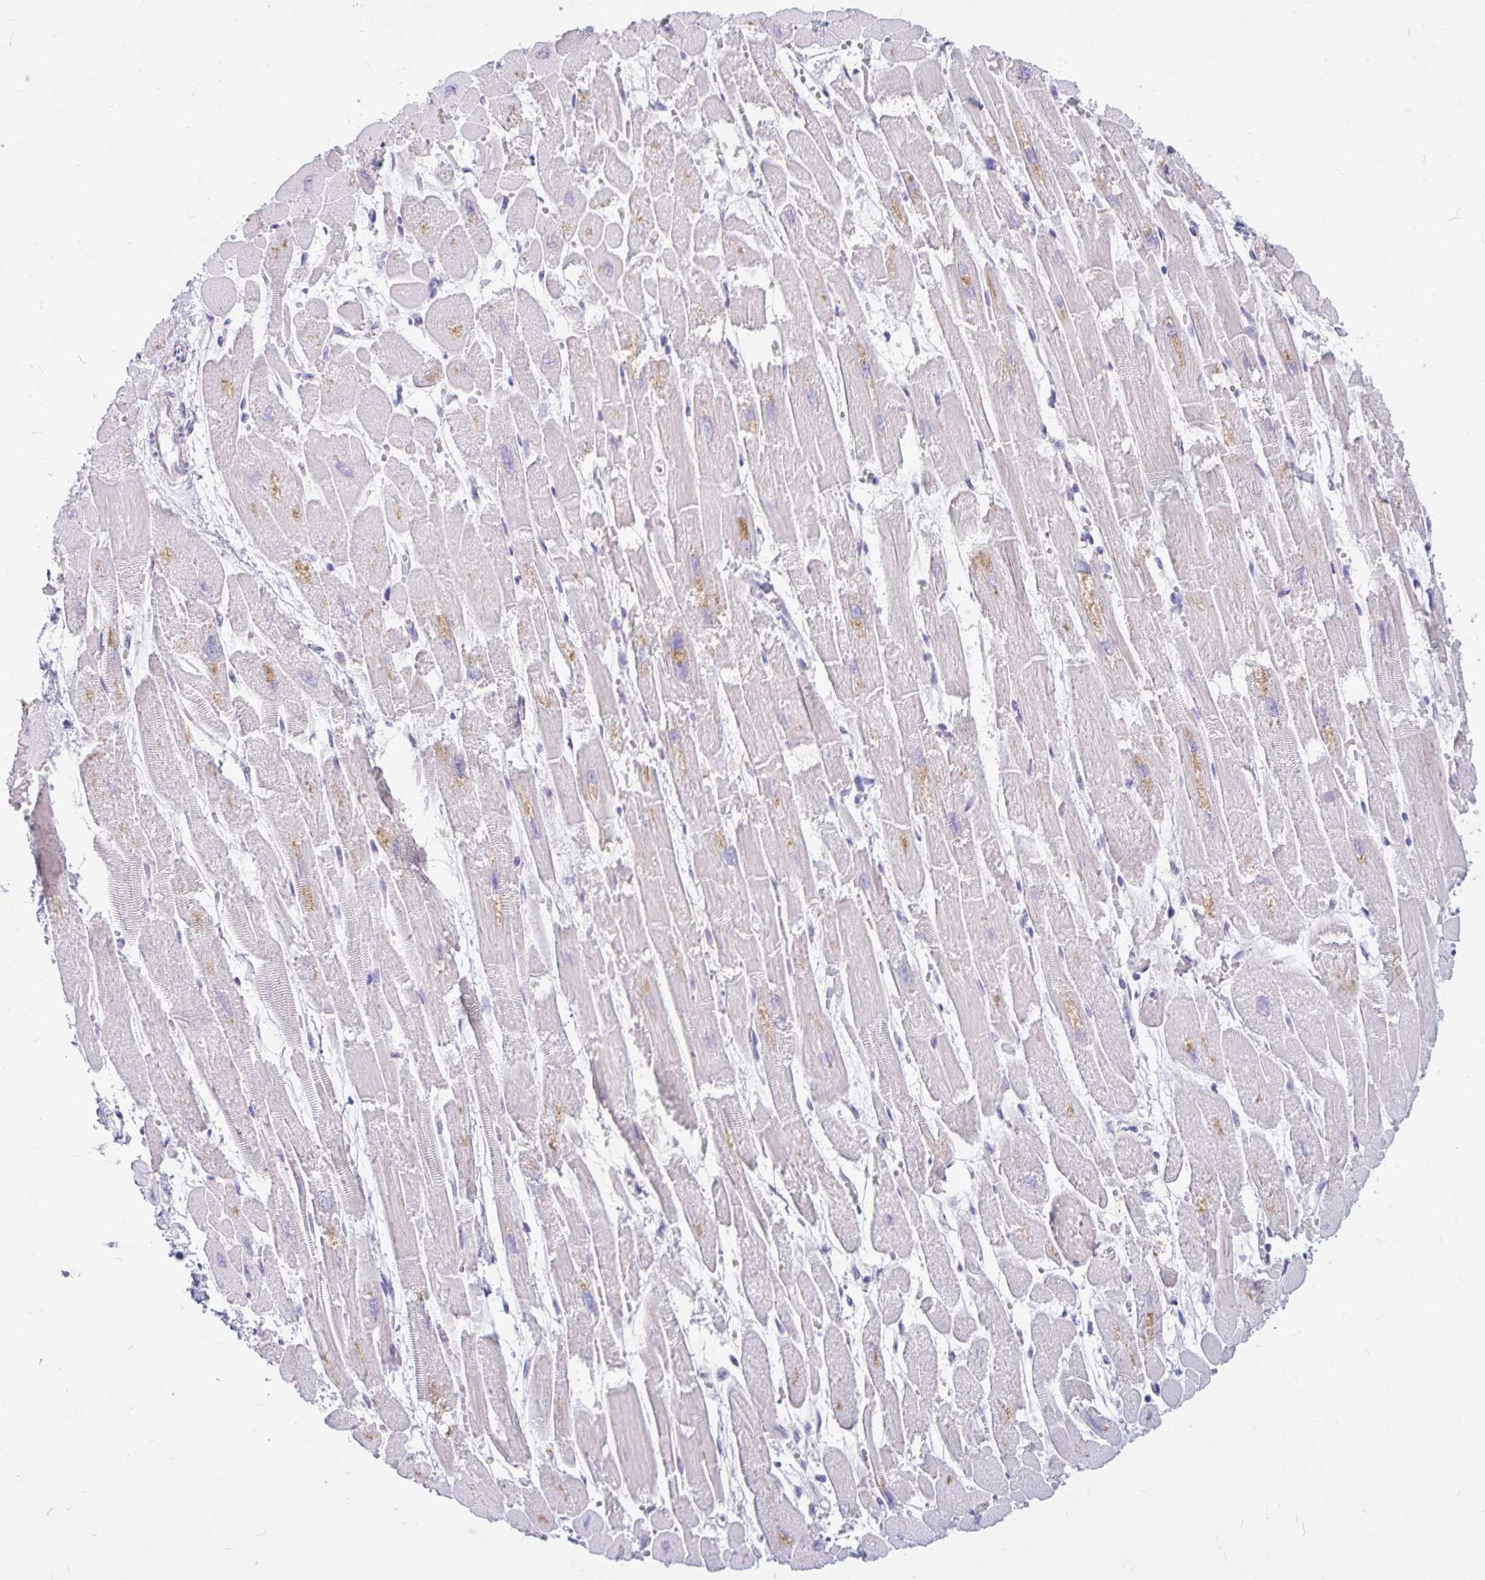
{"staining": {"intensity": "negative", "quantity": "none", "location": "none"}, "tissue": "heart muscle", "cell_type": "Cardiomyocytes", "image_type": "normal", "snomed": [{"axis": "morphology", "description": "Normal tissue, NOS"}, {"axis": "topography", "description": "Heart"}], "caption": "Photomicrograph shows no protein expression in cardiomyocytes of normal heart muscle. (Brightfield microscopy of DAB immunohistochemistry at high magnification).", "gene": "MAP1LC3A", "patient": {"sex": "female", "age": 52}}